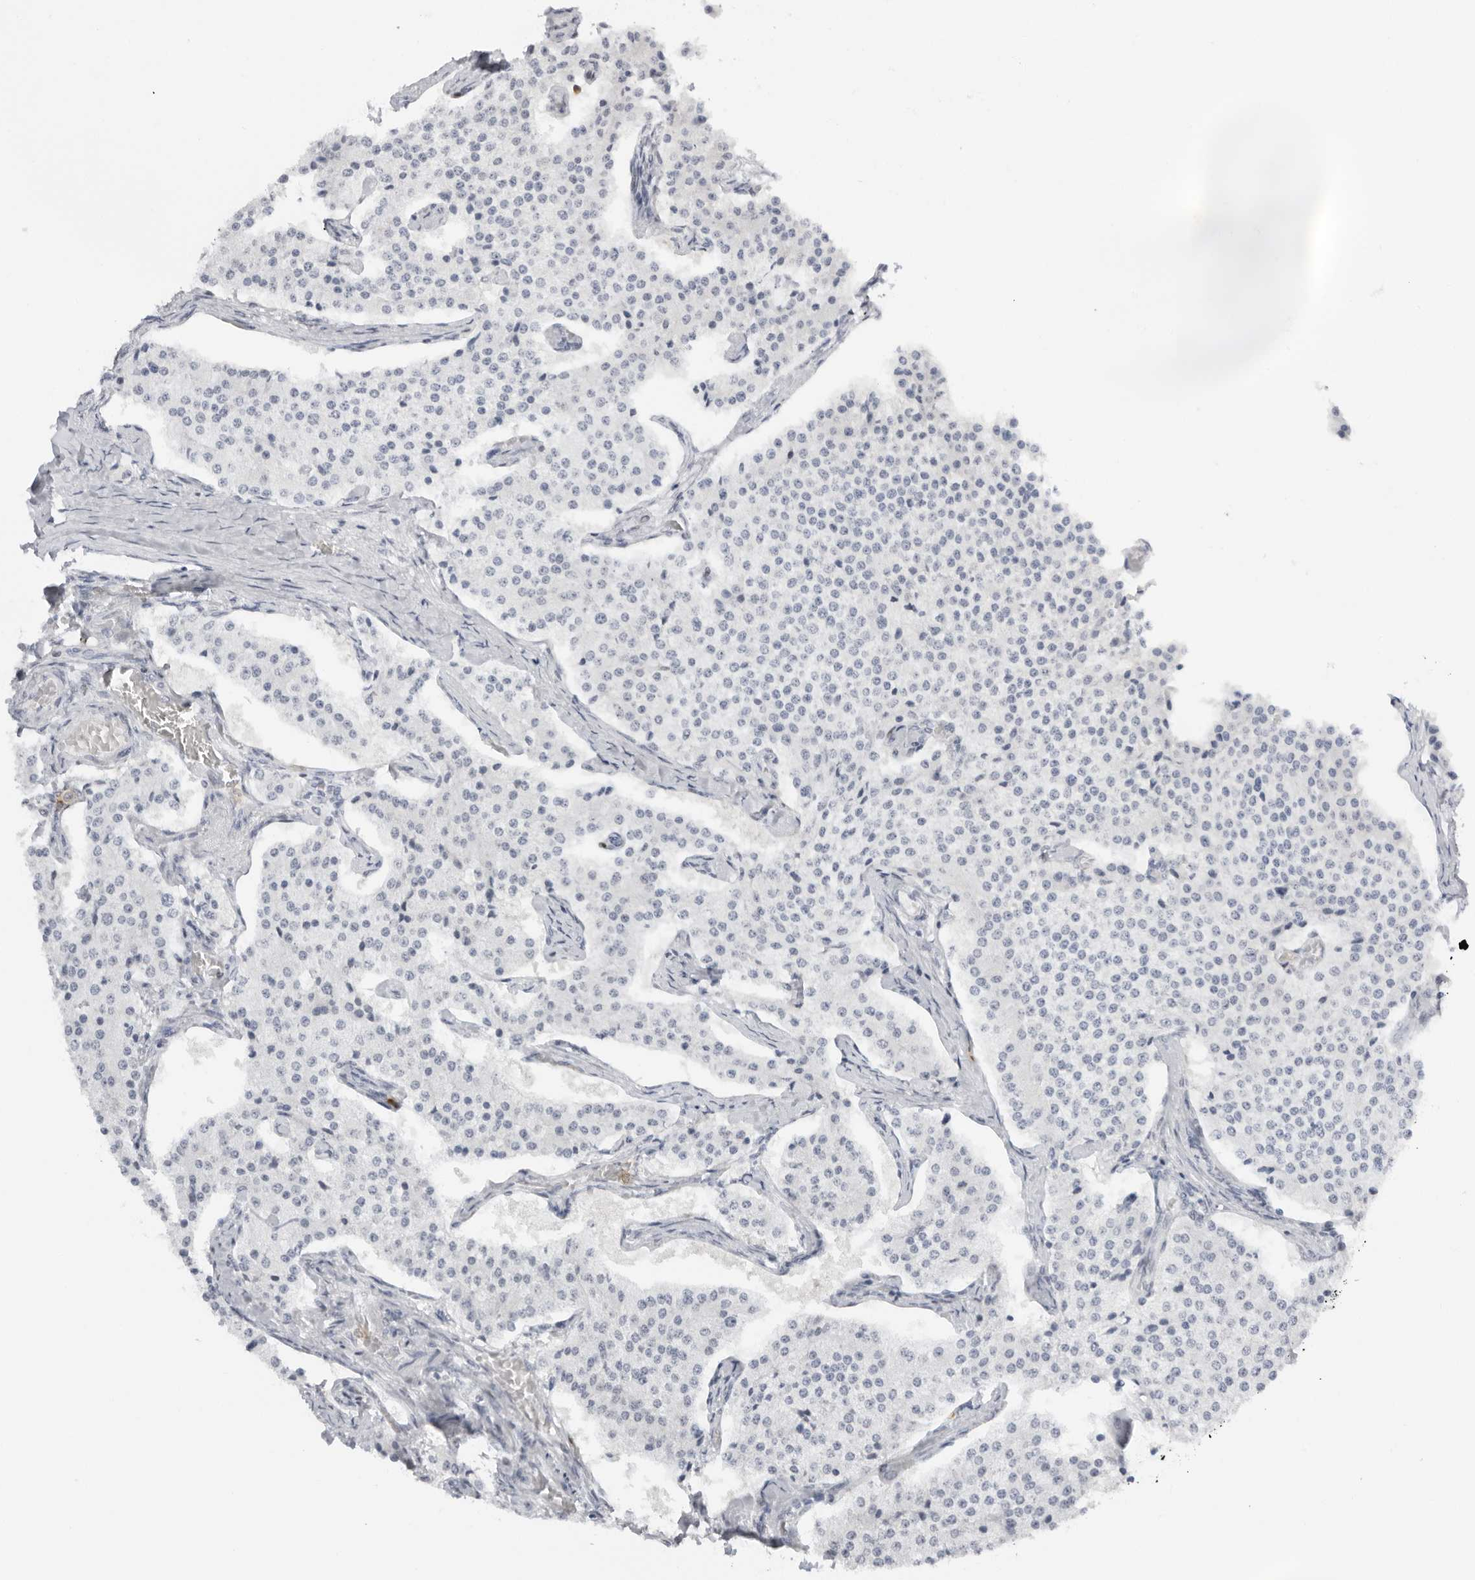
{"staining": {"intensity": "negative", "quantity": "none", "location": "none"}, "tissue": "carcinoid", "cell_type": "Tumor cells", "image_type": "cancer", "snomed": [{"axis": "morphology", "description": "Carcinoid, malignant, NOS"}, {"axis": "topography", "description": "Colon"}], "caption": "High power microscopy image of an IHC histopathology image of malignant carcinoid, revealing no significant staining in tumor cells.", "gene": "RNF146", "patient": {"sex": "female", "age": 52}}